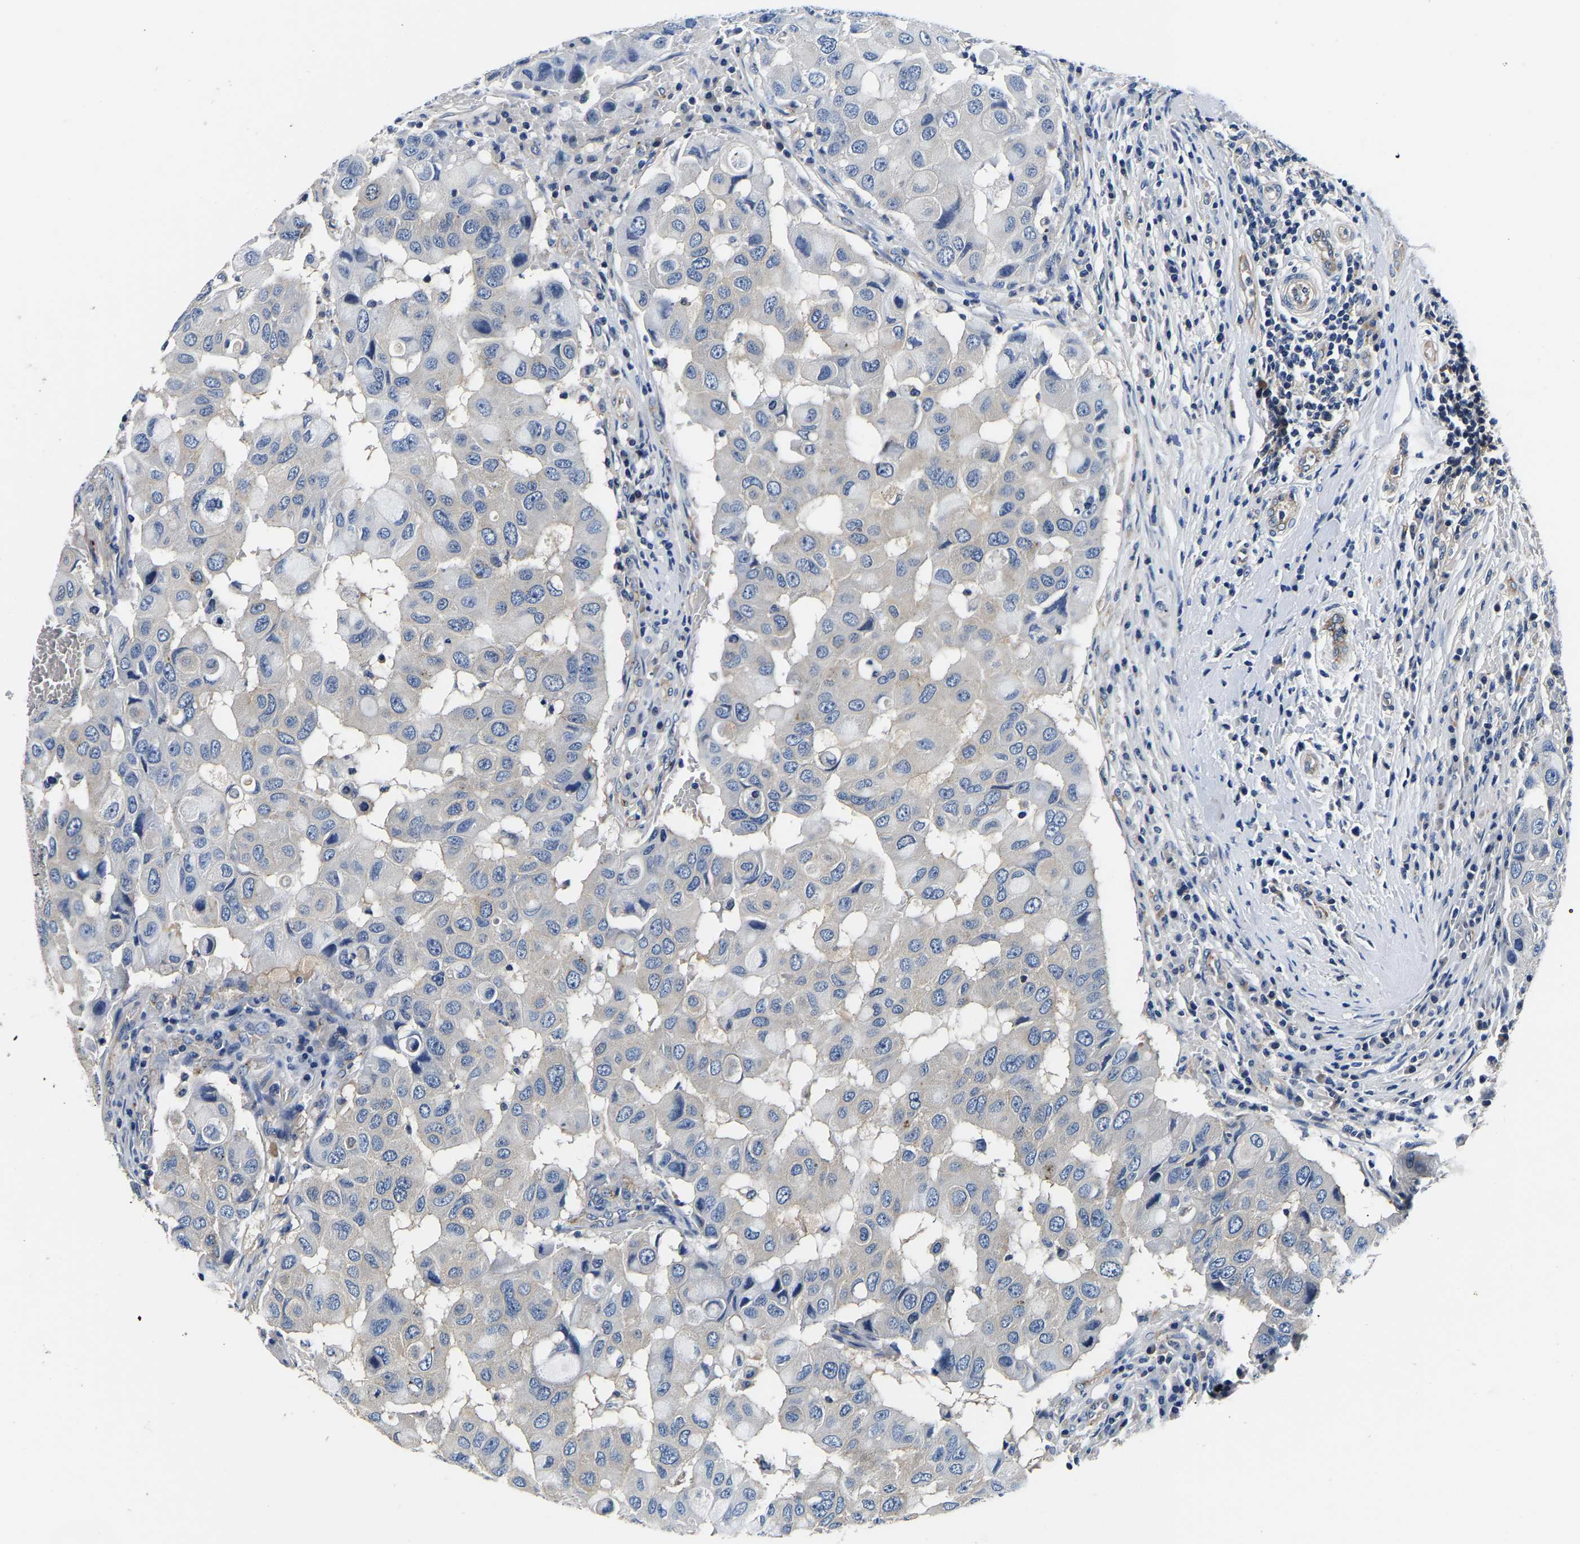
{"staining": {"intensity": "negative", "quantity": "none", "location": "none"}, "tissue": "breast cancer", "cell_type": "Tumor cells", "image_type": "cancer", "snomed": [{"axis": "morphology", "description": "Duct carcinoma"}, {"axis": "topography", "description": "Breast"}], "caption": "This is an IHC photomicrograph of human breast invasive ductal carcinoma. There is no expression in tumor cells.", "gene": "SH3GLB1", "patient": {"sex": "female", "age": 27}}